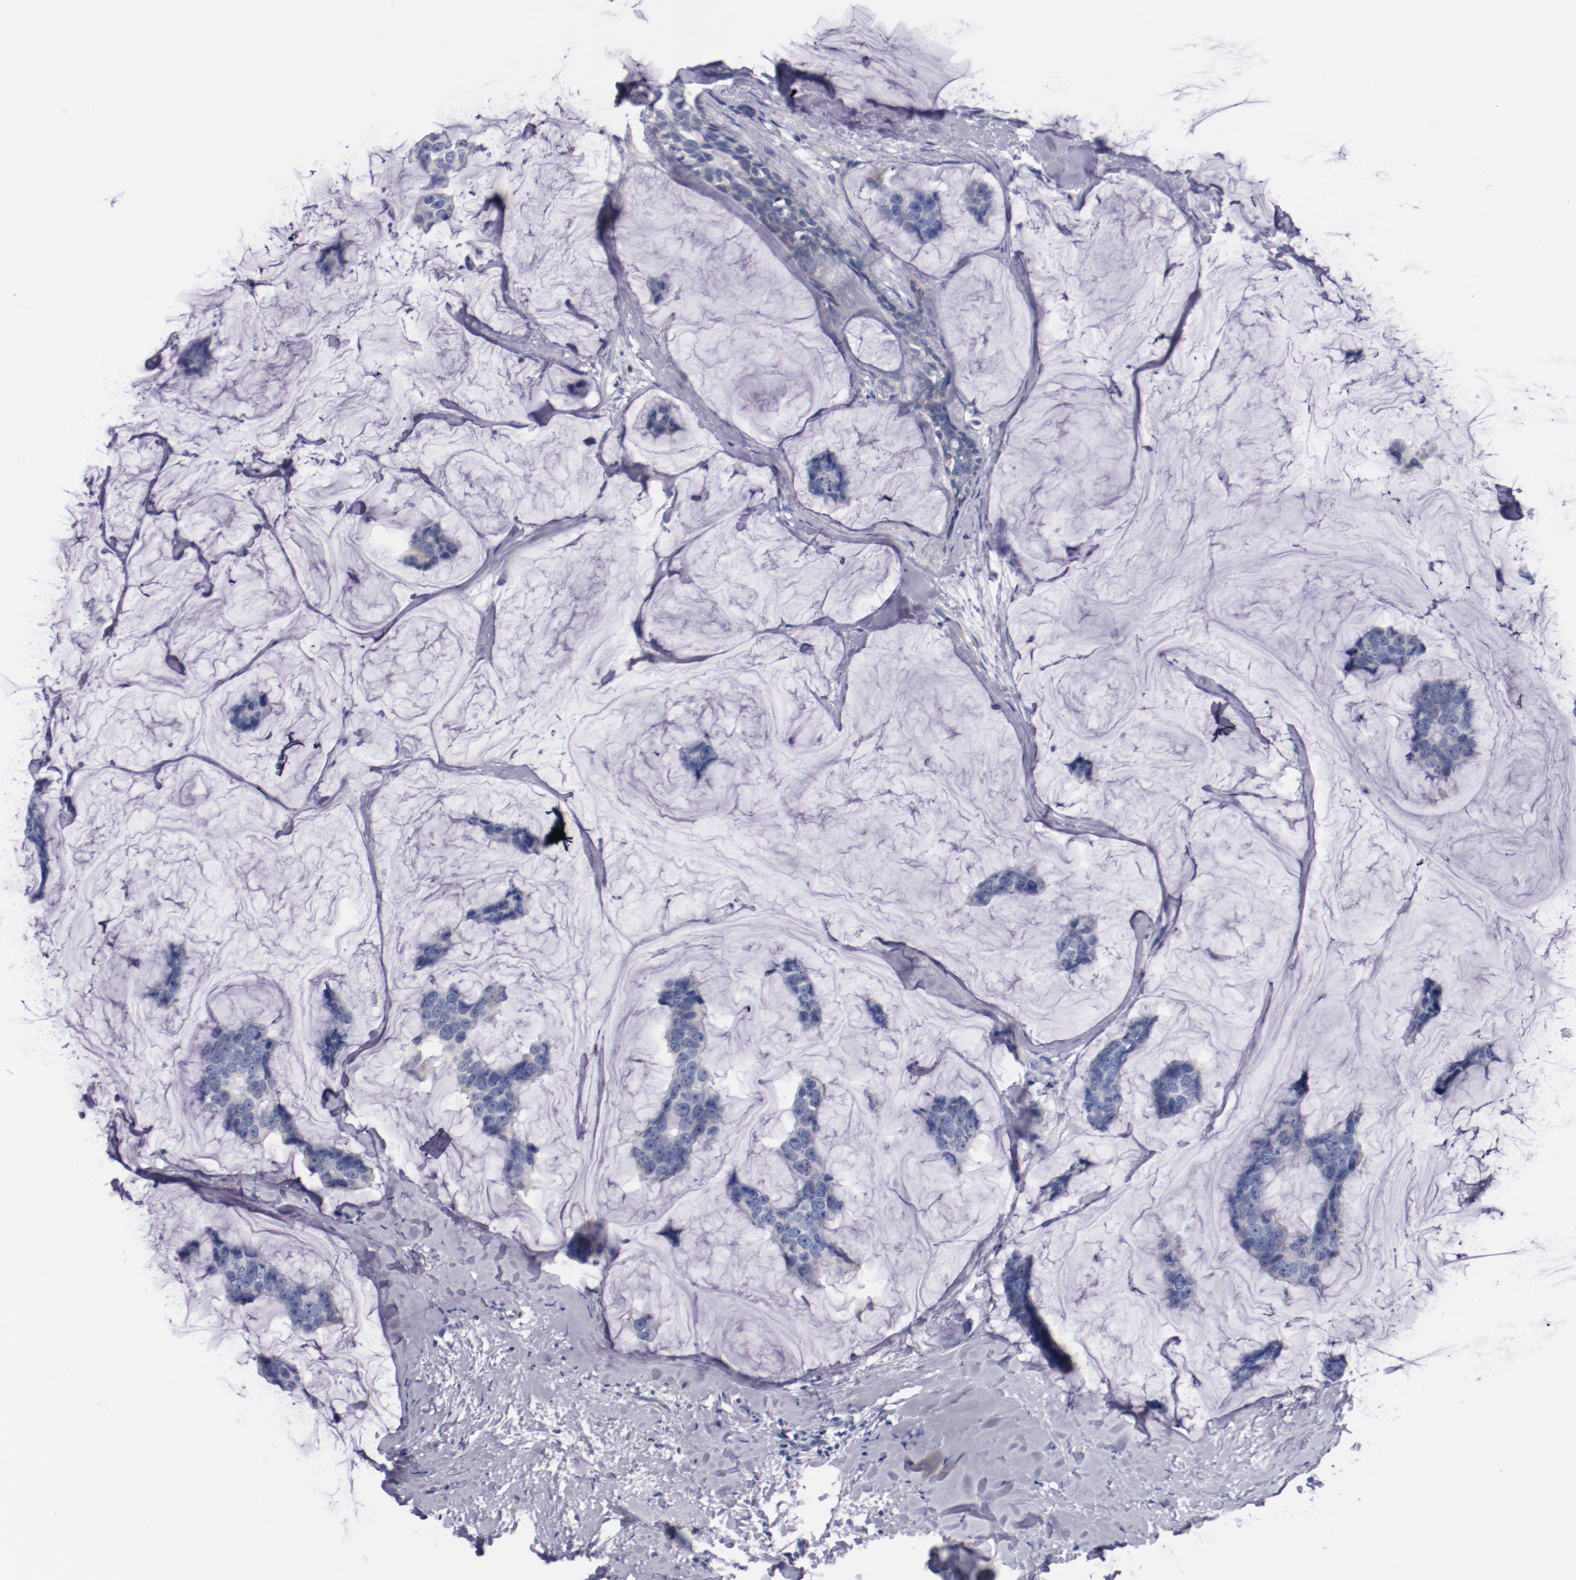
{"staining": {"intensity": "negative", "quantity": "none", "location": "none"}, "tissue": "breast cancer", "cell_type": "Tumor cells", "image_type": "cancer", "snomed": [{"axis": "morphology", "description": "Normal tissue, NOS"}, {"axis": "morphology", "description": "Duct carcinoma"}, {"axis": "topography", "description": "Breast"}], "caption": "This is a image of IHC staining of infiltrating ductal carcinoma (breast), which shows no expression in tumor cells.", "gene": "CNTNAP2", "patient": {"sex": "female", "age": 50}}